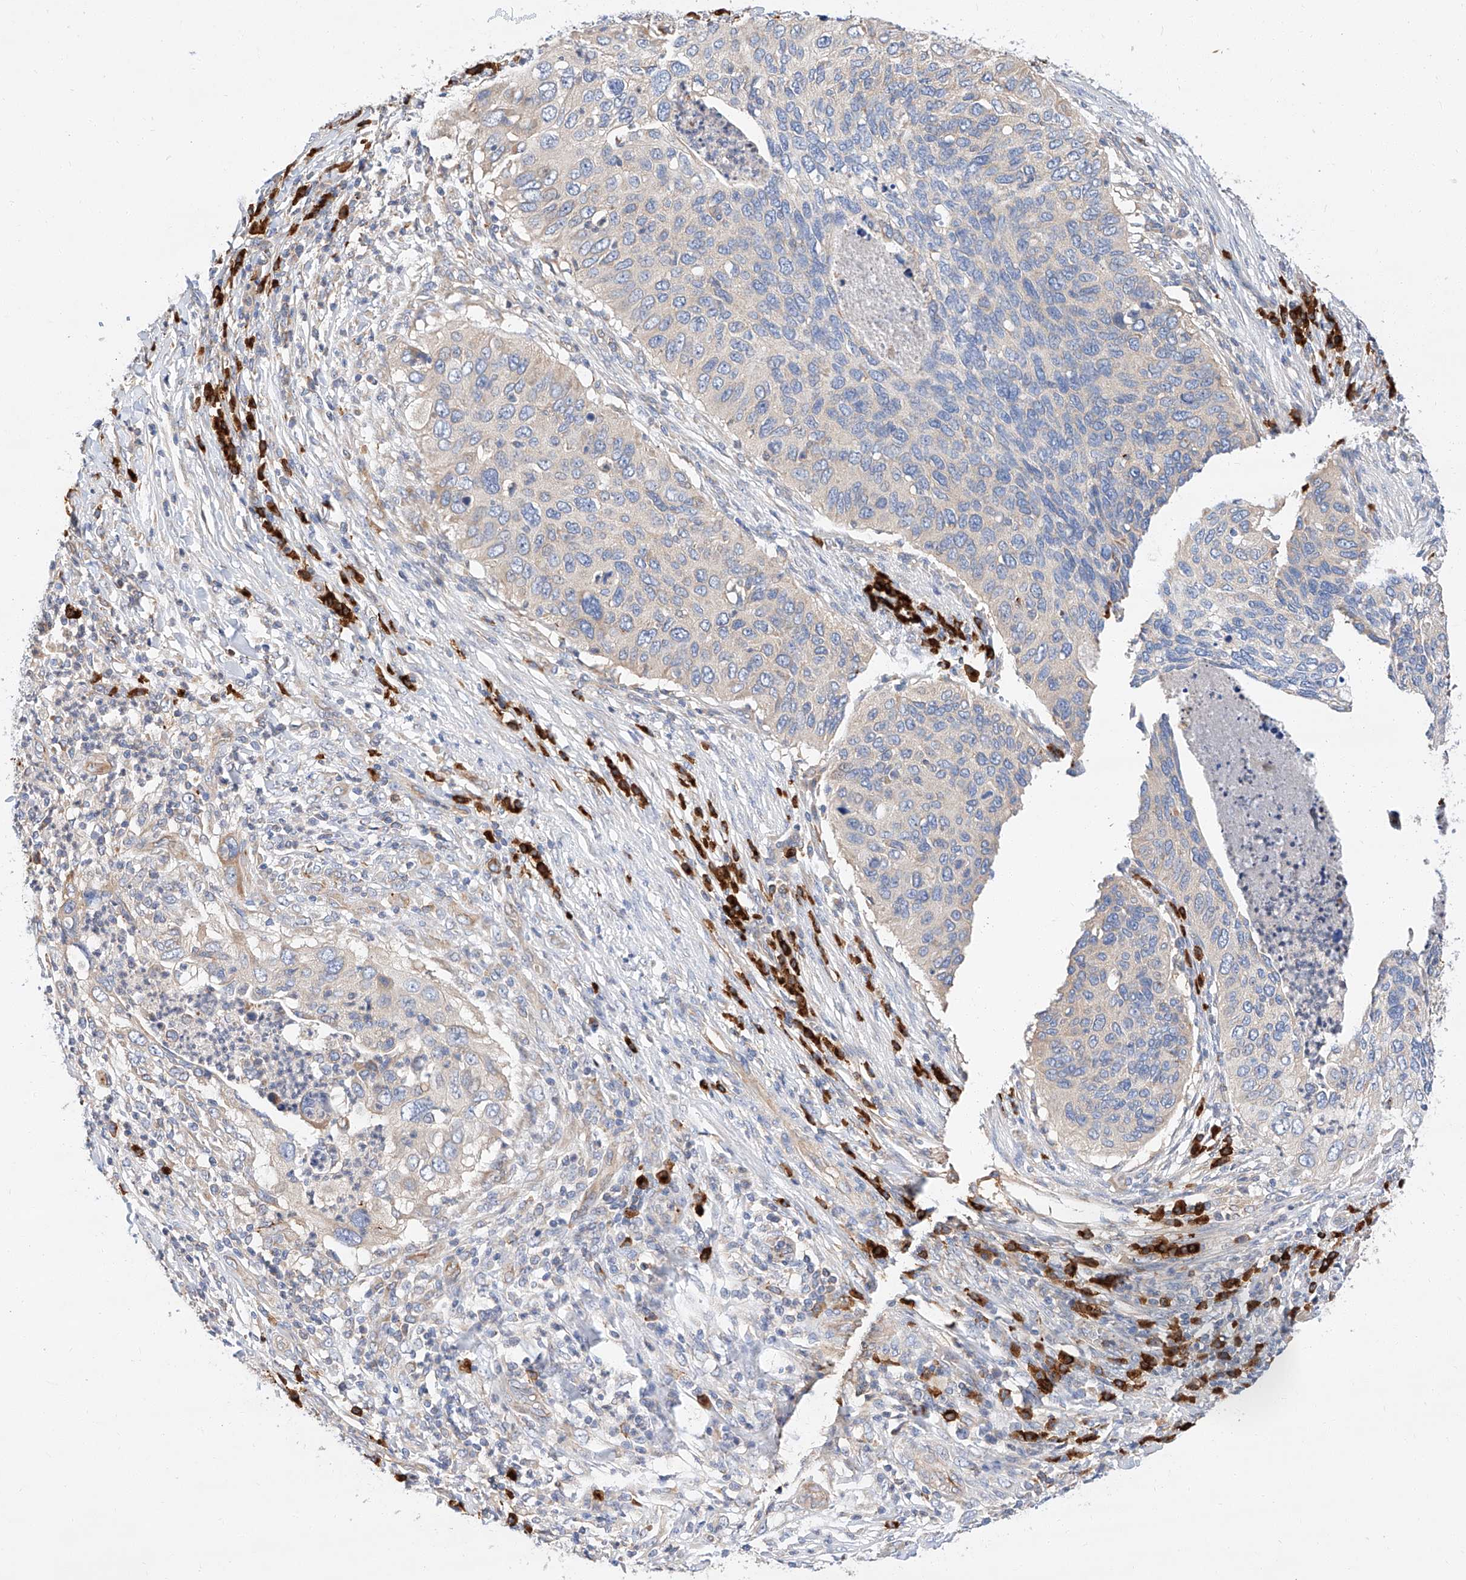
{"staining": {"intensity": "negative", "quantity": "none", "location": "none"}, "tissue": "cervical cancer", "cell_type": "Tumor cells", "image_type": "cancer", "snomed": [{"axis": "morphology", "description": "Squamous cell carcinoma, NOS"}, {"axis": "topography", "description": "Cervix"}], "caption": "High power microscopy photomicrograph of an IHC image of cervical cancer (squamous cell carcinoma), revealing no significant staining in tumor cells. (DAB (3,3'-diaminobenzidine) IHC with hematoxylin counter stain).", "gene": "GLMN", "patient": {"sex": "female", "age": 38}}